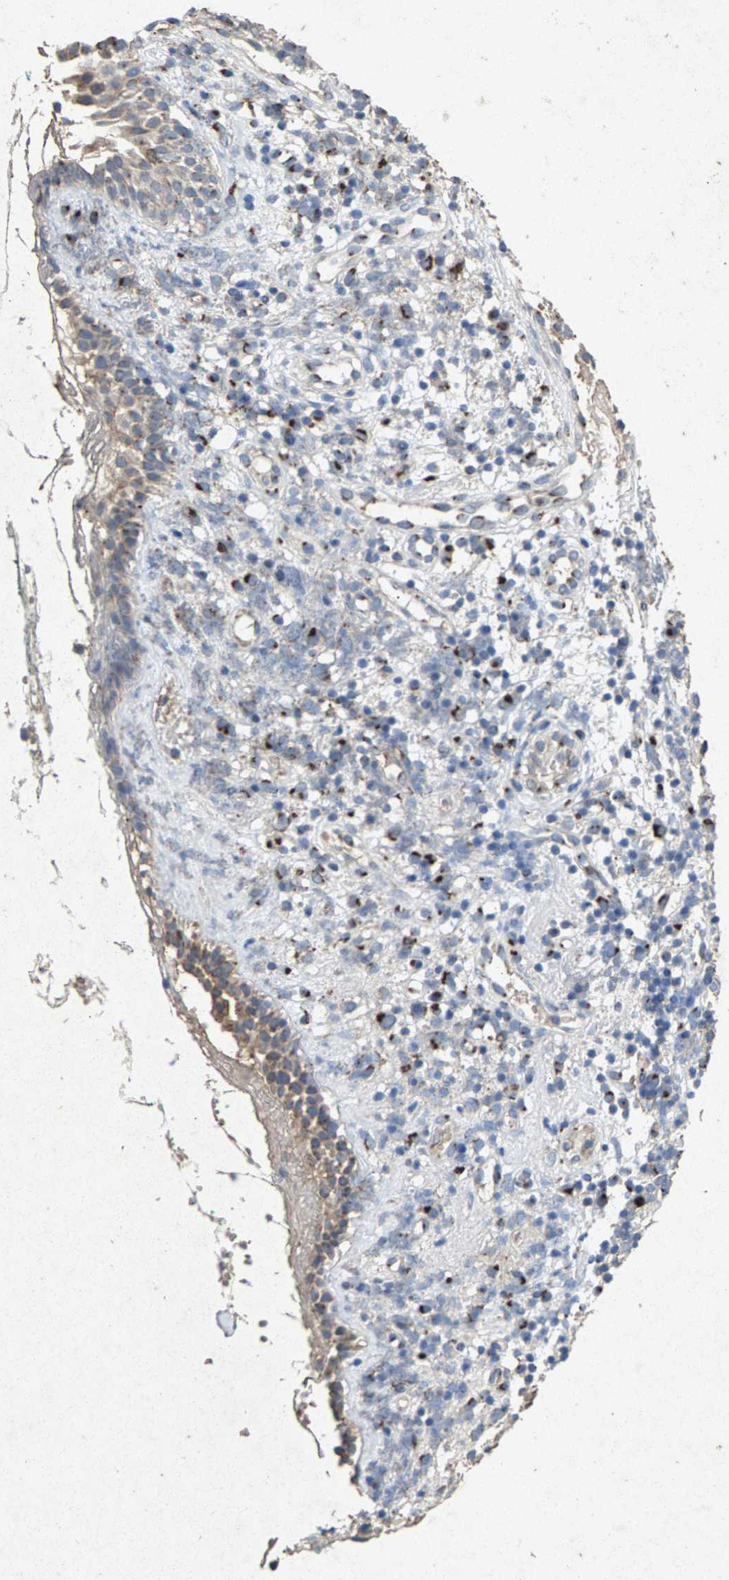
{"staining": {"intensity": "weak", "quantity": "25%-75%", "location": "cytoplasmic/membranous"}, "tissue": "nasopharynx", "cell_type": "Respiratory epithelial cells", "image_type": "normal", "snomed": [{"axis": "morphology", "description": "Normal tissue, NOS"}, {"axis": "morphology", "description": "Basal cell carcinoma"}, {"axis": "topography", "description": "Cartilage tissue"}, {"axis": "topography", "description": "Nasopharynx"}, {"axis": "topography", "description": "Oral tissue"}], "caption": "Respiratory epithelial cells exhibit low levels of weak cytoplasmic/membranous positivity in about 25%-75% of cells in normal nasopharynx. (DAB IHC with brightfield microscopy, high magnification).", "gene": "MAN2A1", "patient": {"sex": "female", "age": 77}}